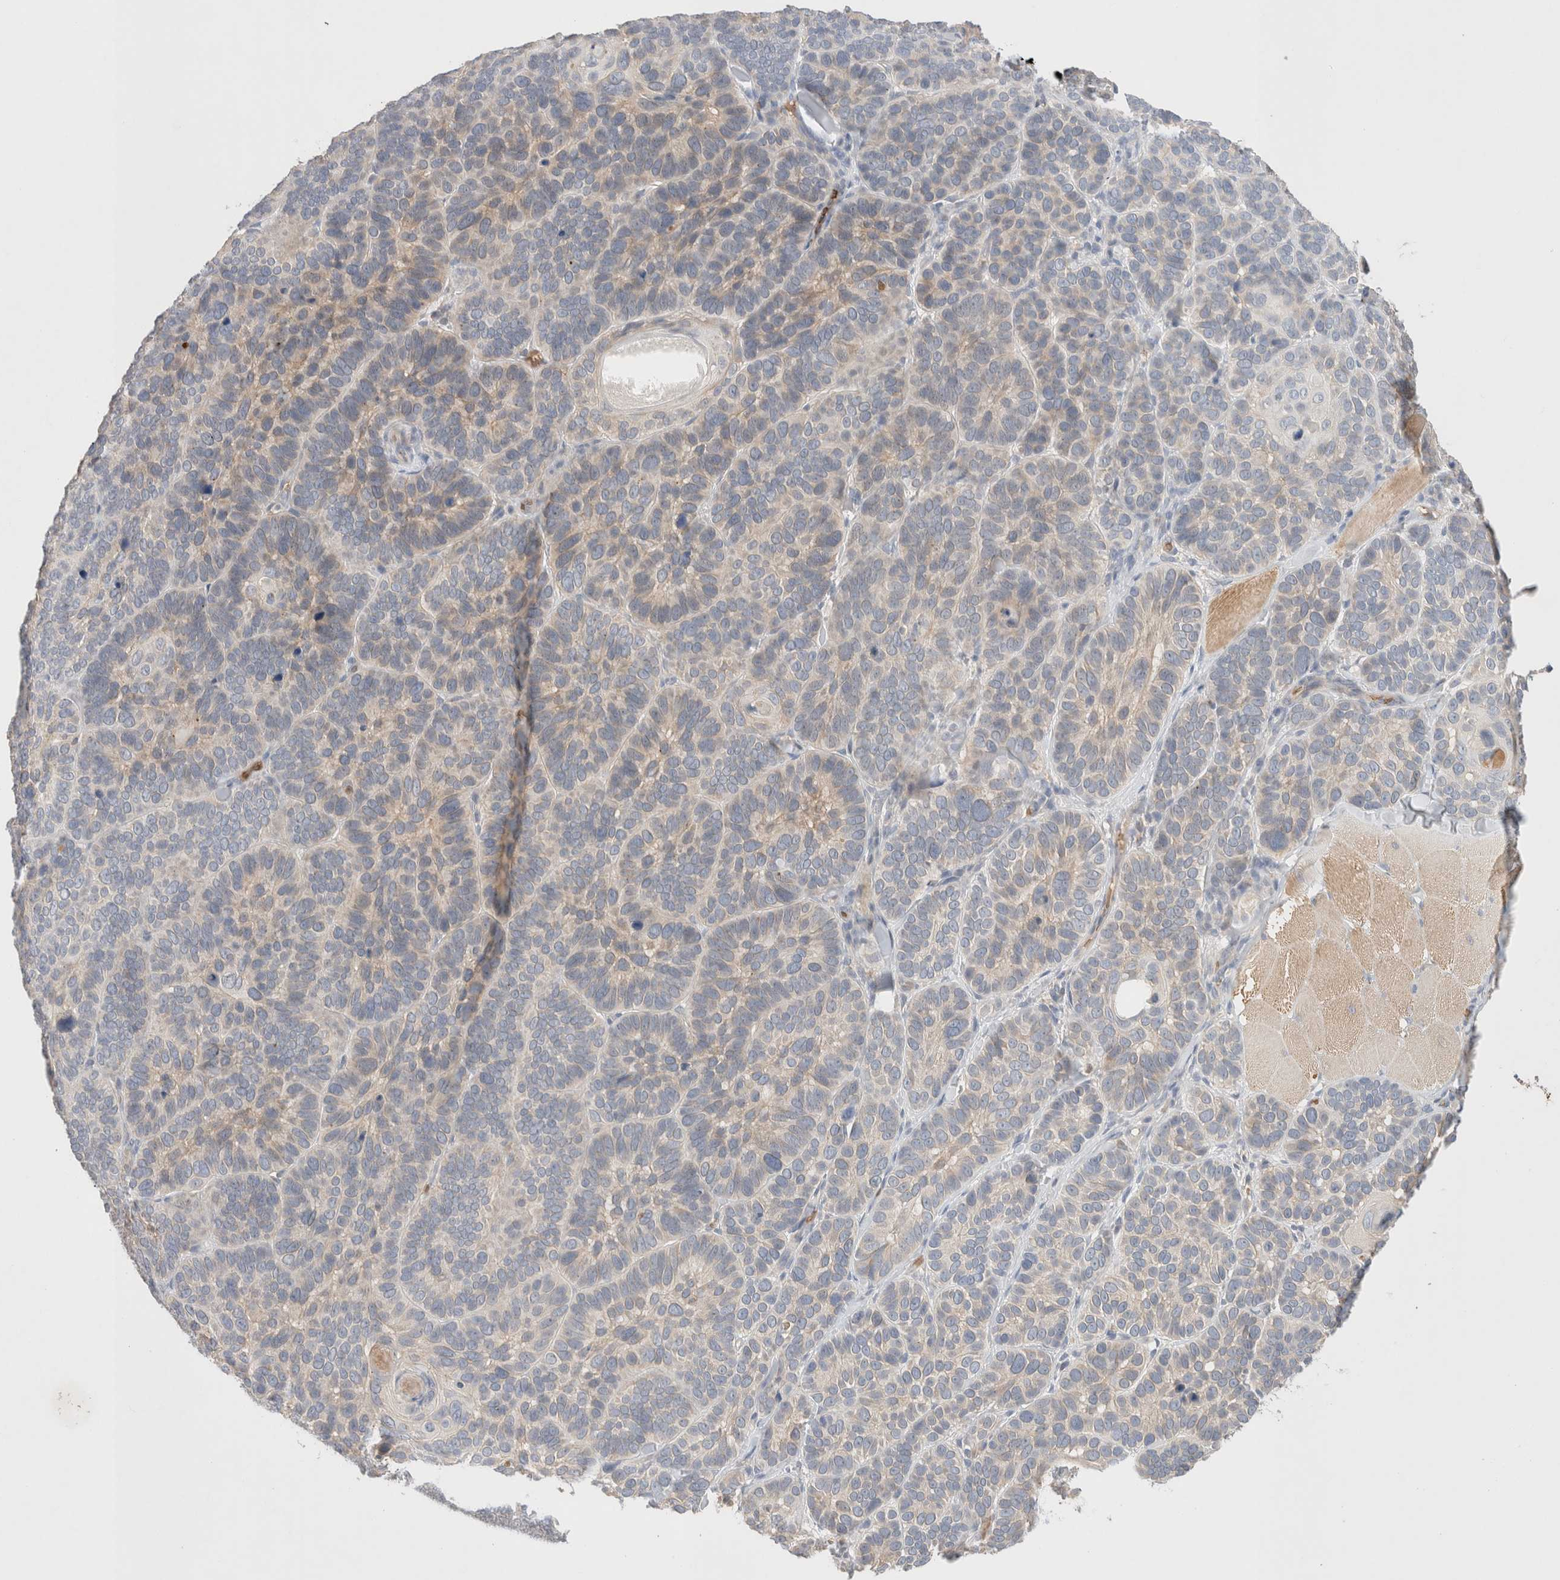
{"staining": {"intensity": "weak", "quantity": "25%-75%", "location": "cytoplasmic/membranous"}, "tissue": "skin cancer", "cell_type": "Tumor cells", "image_type": "cancer", "snomed": [{"axis": "morphology", "description": "Basal cell carcinoma"}, {"axis": "topography", "description": "Skin"}], "caption": "IHC staining of skin cancer (basal cell carcinoma), which shows low levels of weak cytoplasmic/membranous expression in approximately 25%-75% of tumor cells indicating weak cytoplasmic/membranous protein staining. The staining was performed using DAB (brown) for protein detection and nuclei were counterstained in hematoxylin (blue).", "gene": "MST1", "patient": {"sex": "male", "age": 62}}